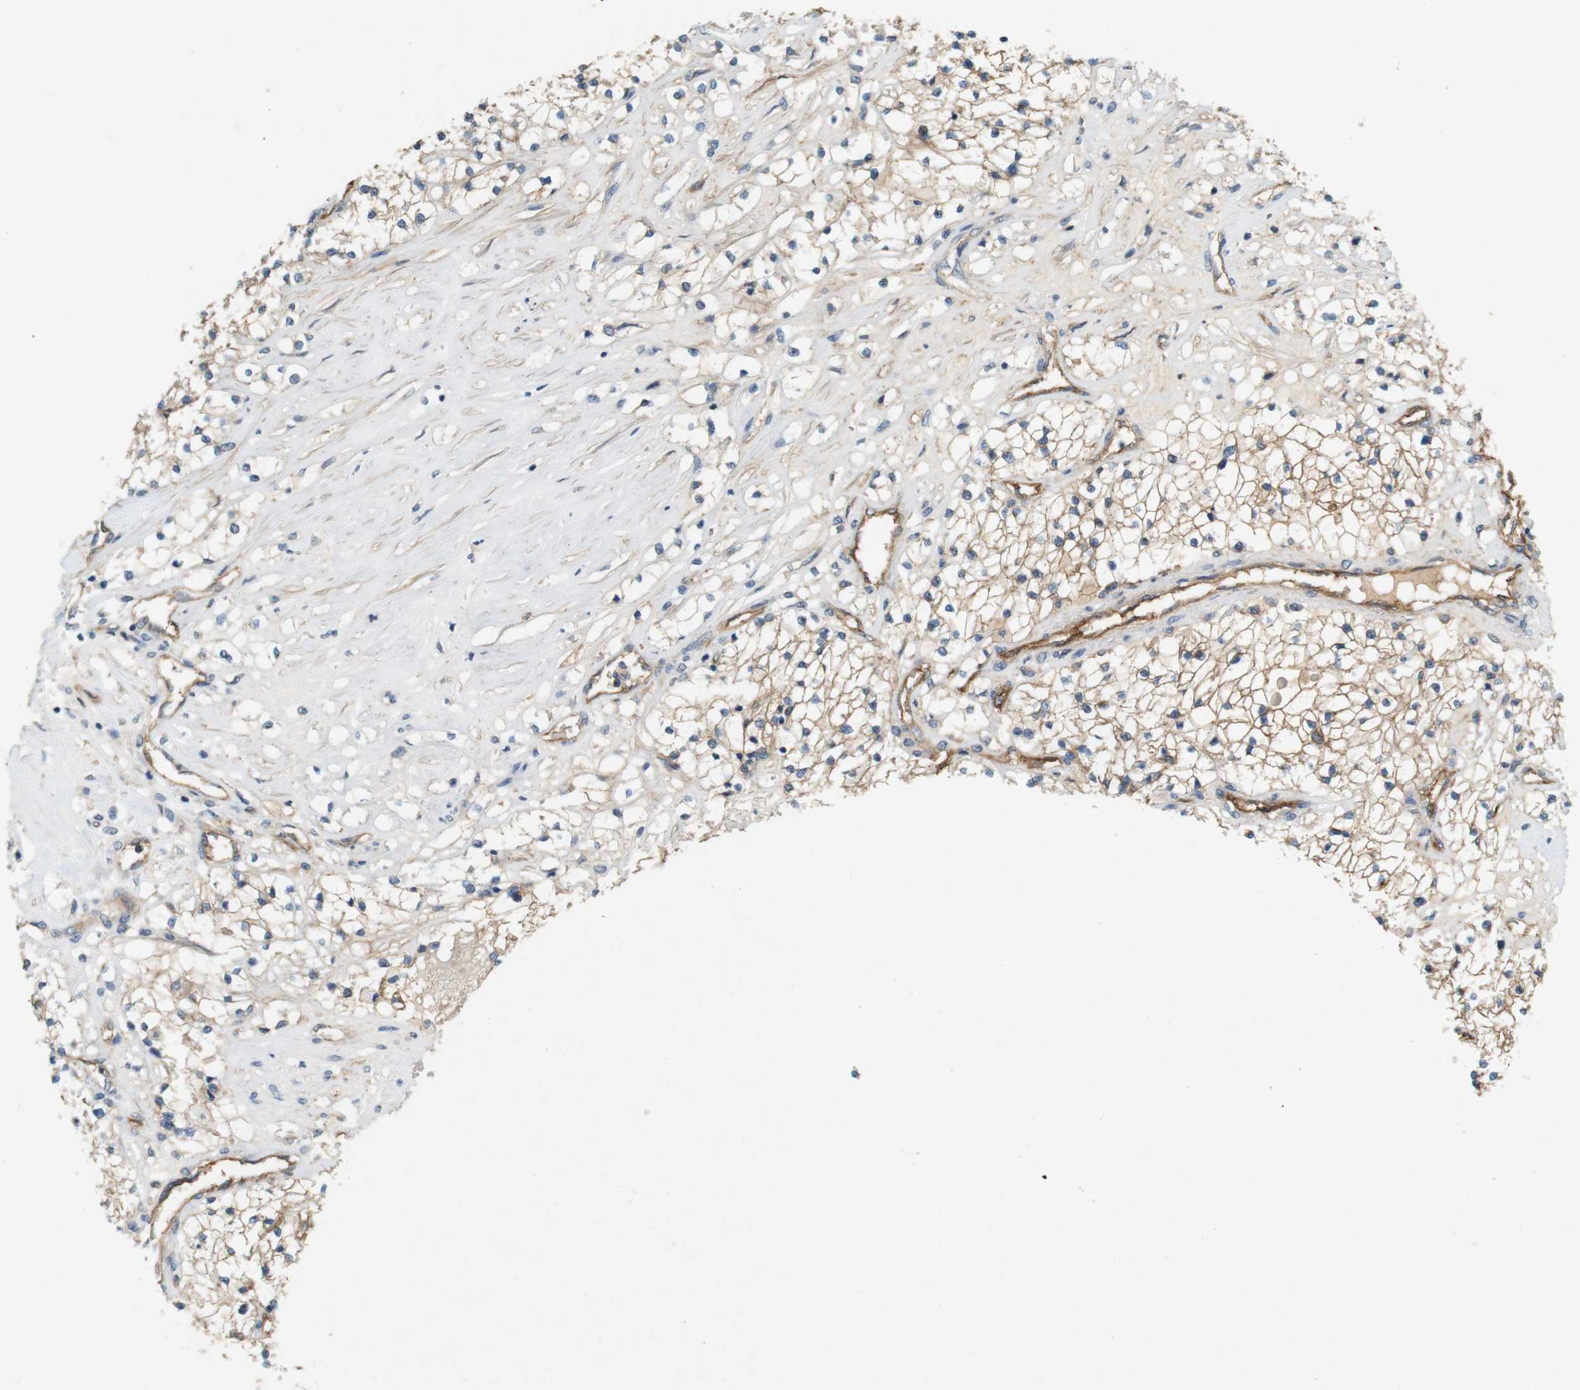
{"staining": {"intensity": "weak", "quantity": ">75%", "location": "cytoplasmic/membranous"}, "tissue": "renal cancer", "cell_type": "Tumor cells", "image_type": "cancer", "snomed": [{"axis": "morphology", "description": "Adenocarcinoma, NOS"}, {"axis": "topography", "description": "Kidney"}], "caption": "Tumor cells show low levels of weak cytoplasmic/membranous staining in about >75% of cells in human adenocarcinoma (renal). (brown staining indicates protein expression, while blue staining denotes nuclei).", "gene": "PVR", "patient": {"sex": "male", "age": 68}}